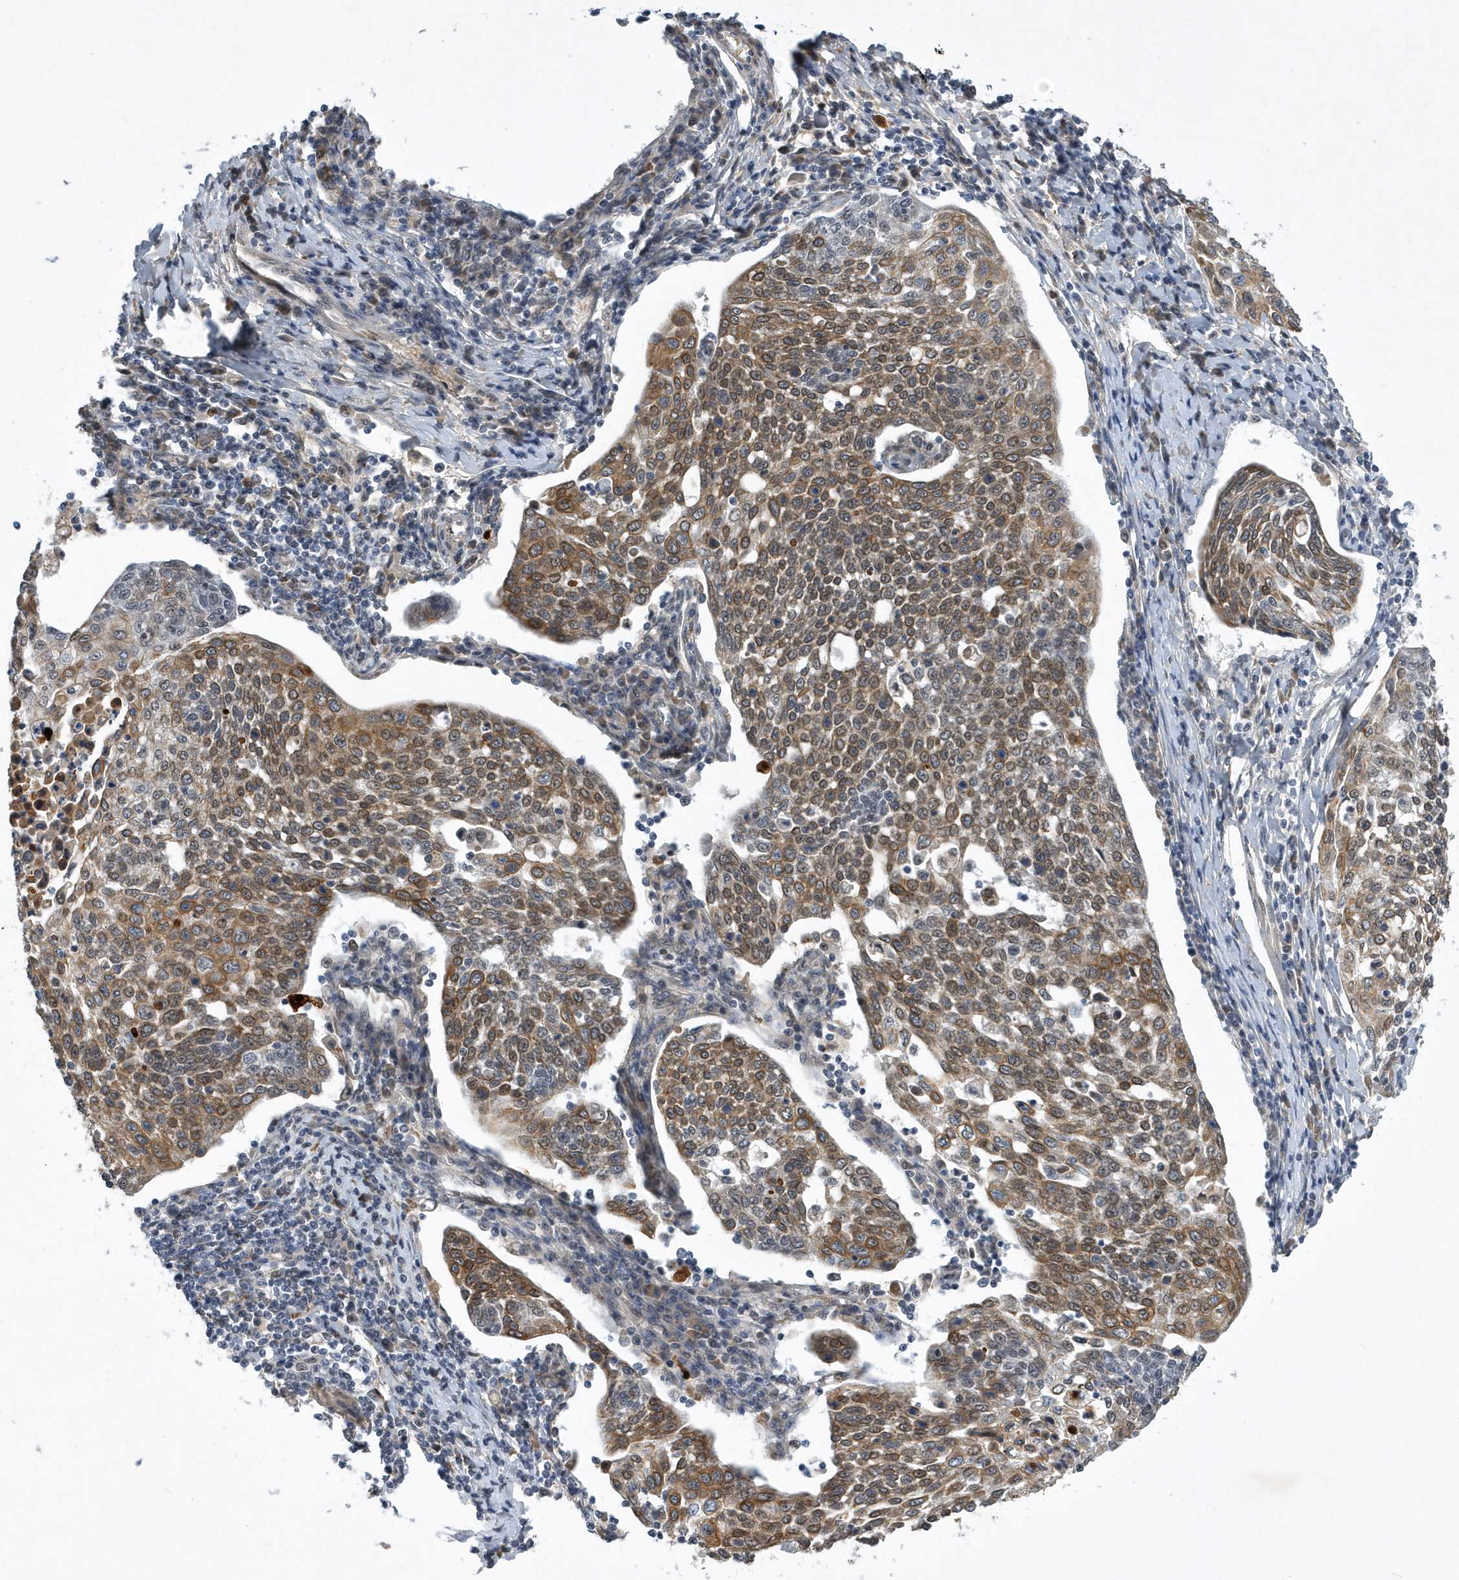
{"staining": {"intensity": "moderate", "quantity": ">75%", "location": "cytoplasmic/membranous"}, "tissue": "cervical cancer", "cell_type": "Tumor cells", "image_type": "cancer", "snomed": [{"axis": "morphology", "description": "Squamous cell carcinoma, NOS"}, {"axis": "topography", "description": "Cervix"}], "caption": "There is medium levels of moderate cytoplasmic/membranous staining in tumor cells of cervical squamous cell carcinoma, as demonstrated by immunohistochemical staining (brown color).", "gene": "FAM217A", "patient": {"sex": "female", "age": 34}}